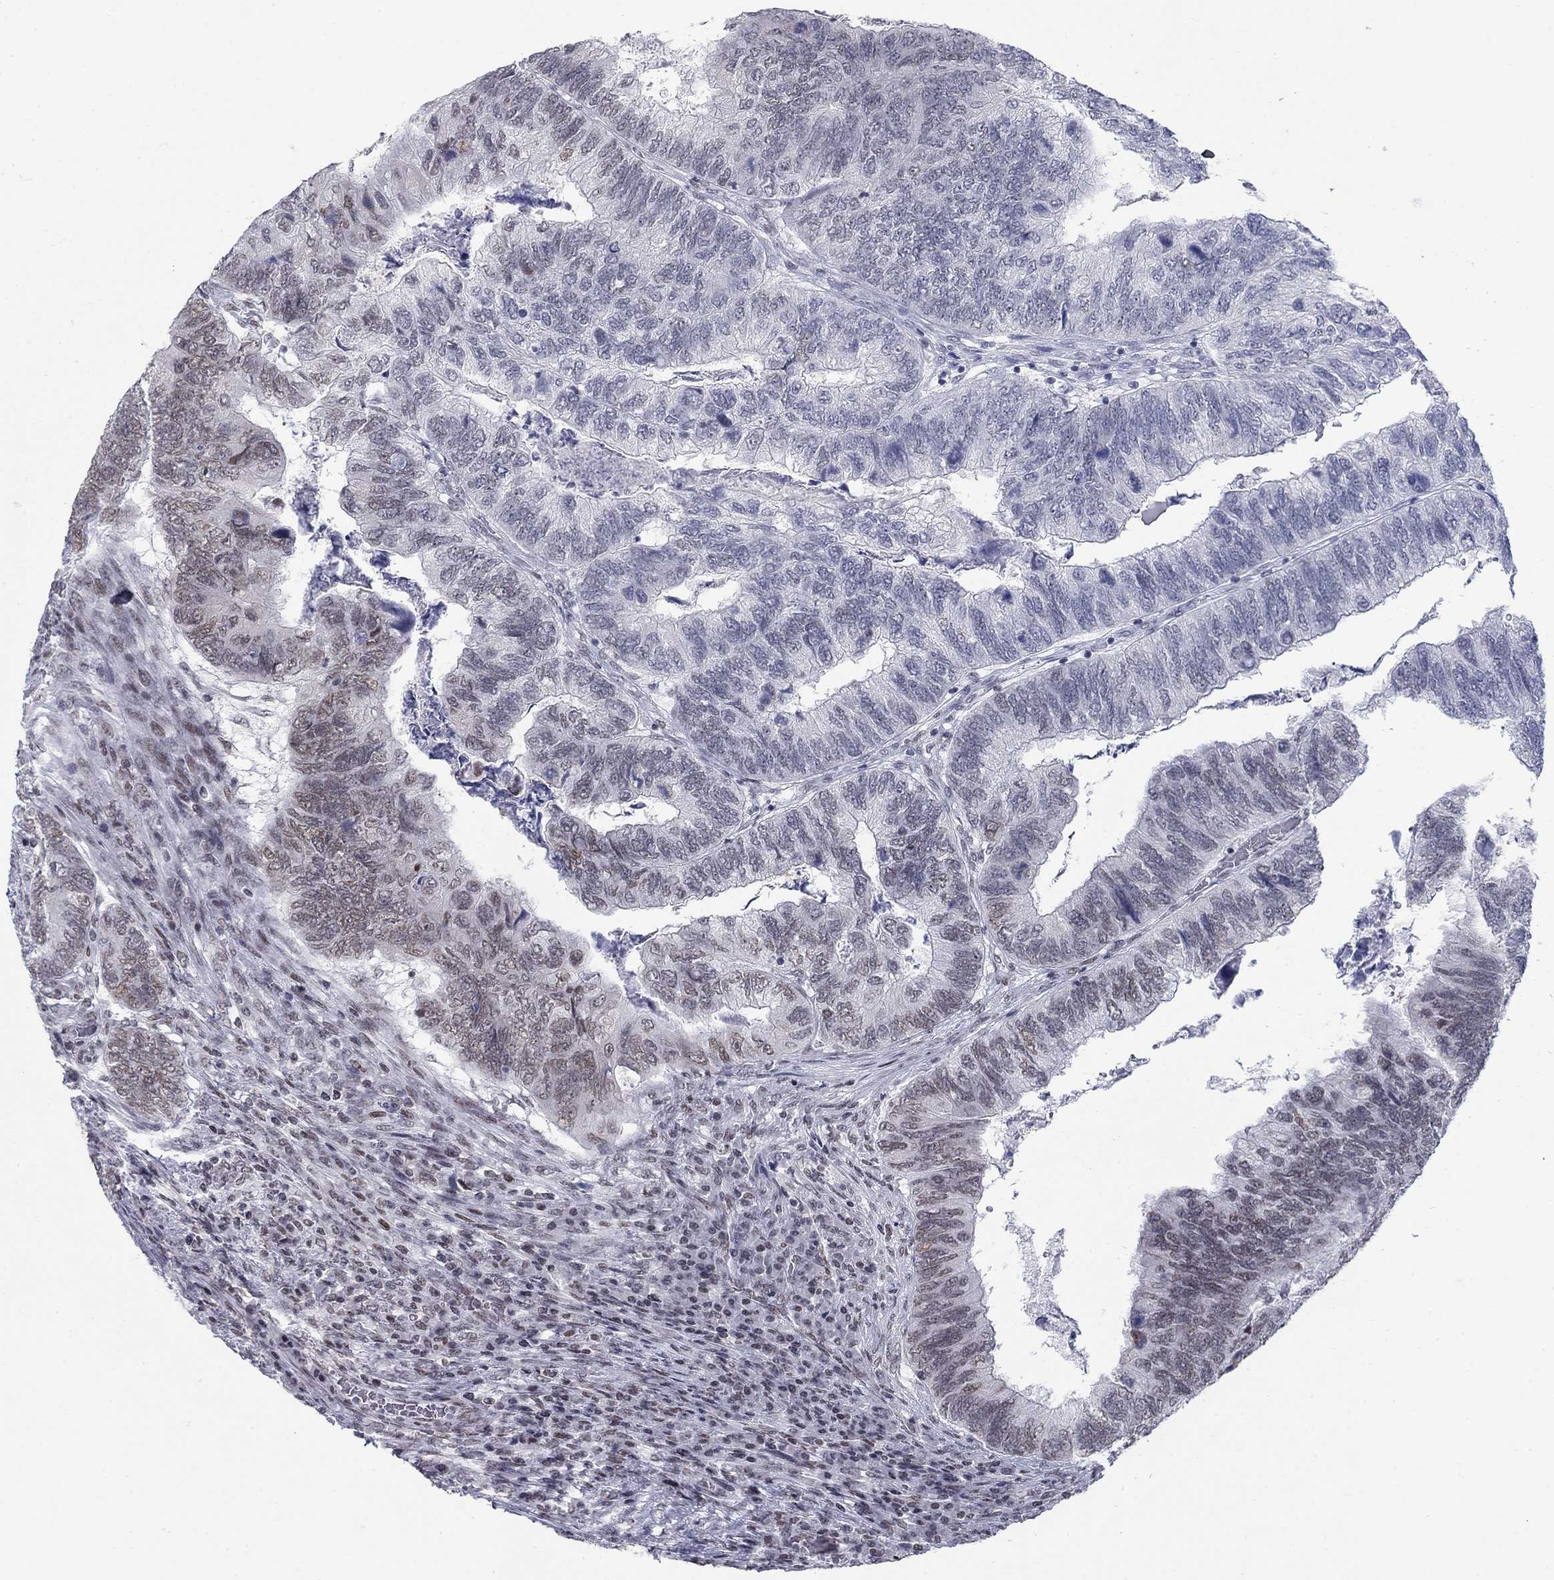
{"staining": {"intensity": "negative", "quantity": "none", "location": "none"}, "tissue": "colorectal cancer", "cell_type": "Tumor cells", "image_type": "cancer", "snomed": [{"axis": "morphology", "description": "Adenocarcinoma, NOS"}, {"axis": "topography", "description": "Colon"}], "caption": "Immunohistochemical staining of human adenocarcinoma (colorectal) exhibits no significant expression in tumor cells.", "gene": "NPAS3", "patient": {"sex": "female", "age": 67}}